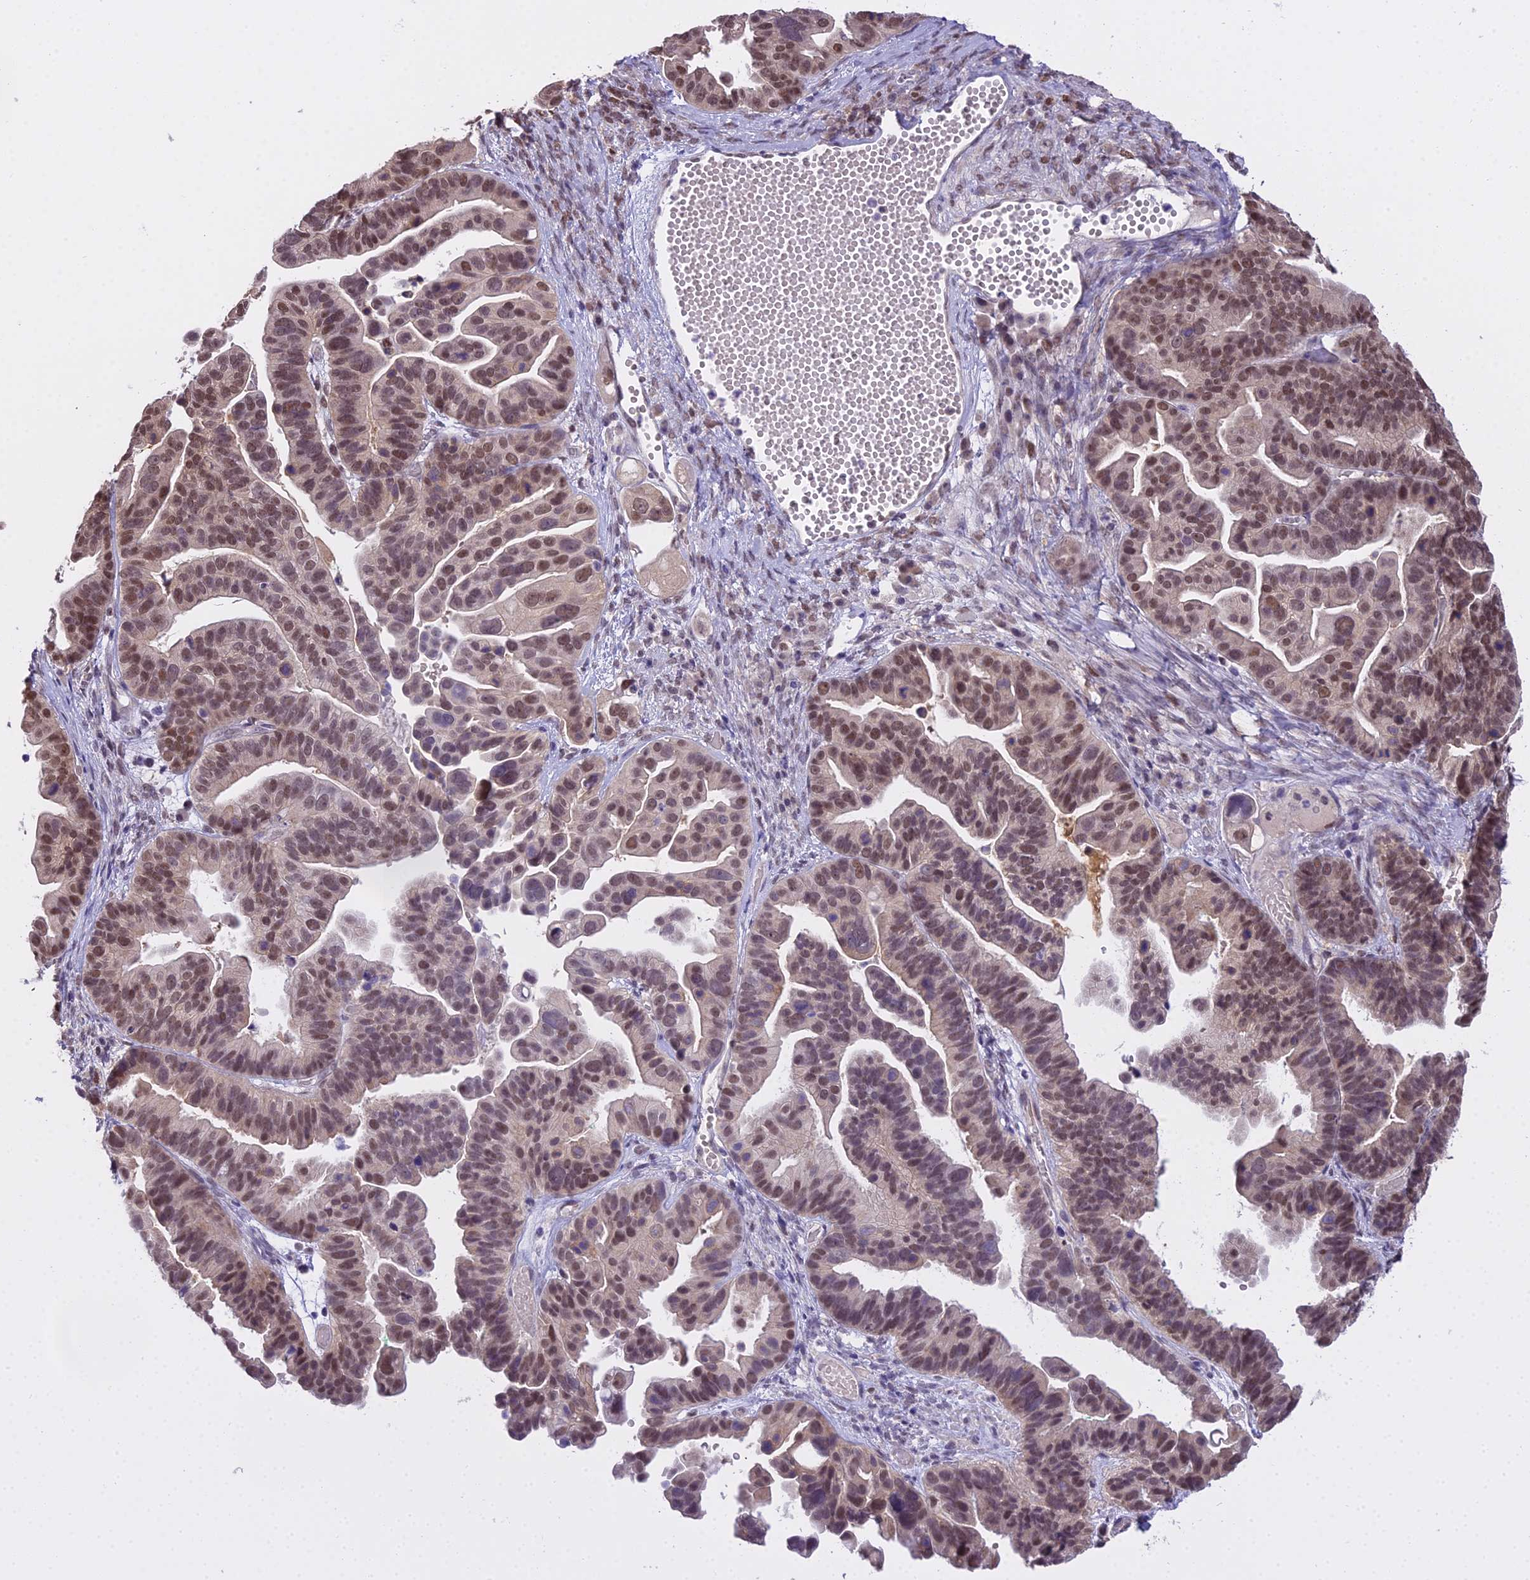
{"staining": {"intensity": "moderate", "quantity": ">75%", "location": "nuclear"}, "tissue": "ovarian cancer", "cell_type": "Tumor cells", "image_type": "cancer", "snomed": [{"axis": "morphology", "description": "Cystadenocarcinoma, serous, NOS"}, {"axis": "topography", "description": "Ovary"}], "caption": "Immunohistochemistry (IHC) histopathology image of ovarian serous cystadenocarcinoma stained for a protein (brown), which reveals medium levels of moderate nuclear staining in about >75% of tumor cells.", "gene": "MAT2A", "patient": {"sex": "female", "age": 56}}